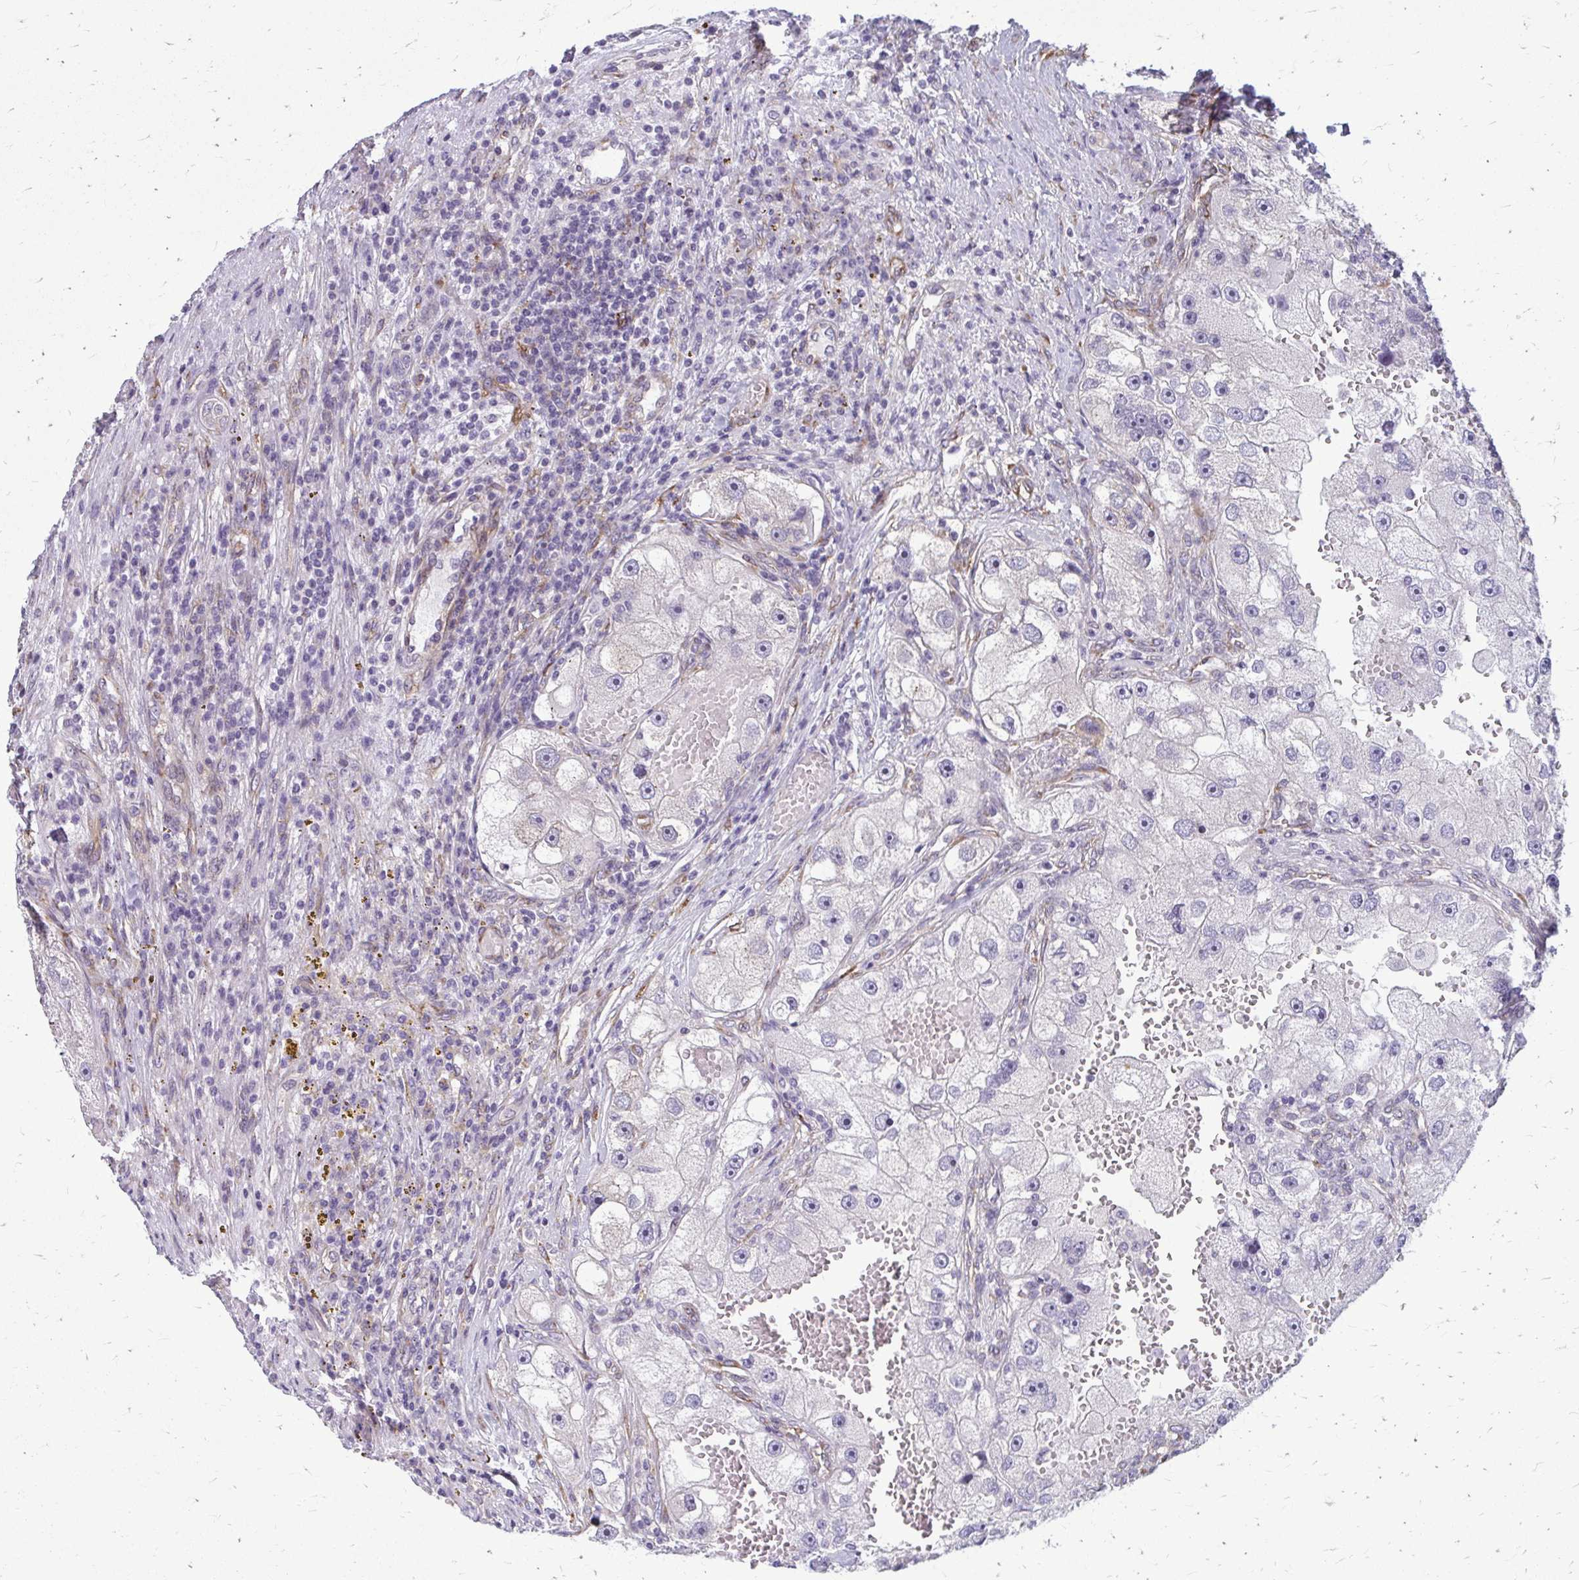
{"staining": {"intensity": "negative", "quantity": "none", "location": "none"}, "tissue": "renal cancer", "cell_type": "Tumor cells", "image_type": "cancer", "snomed": [{"axis": "morphology", "description": "Adenocarcinoma, NOS"}, {"axis": "topography", "description": "Kidney"}], "caption": "Image shows no significant protein staining in tumor cells of renal cancer (adenocarcinoma).", "gene": "DEPP1", "patient": {"sex": "male", "age": 63}}